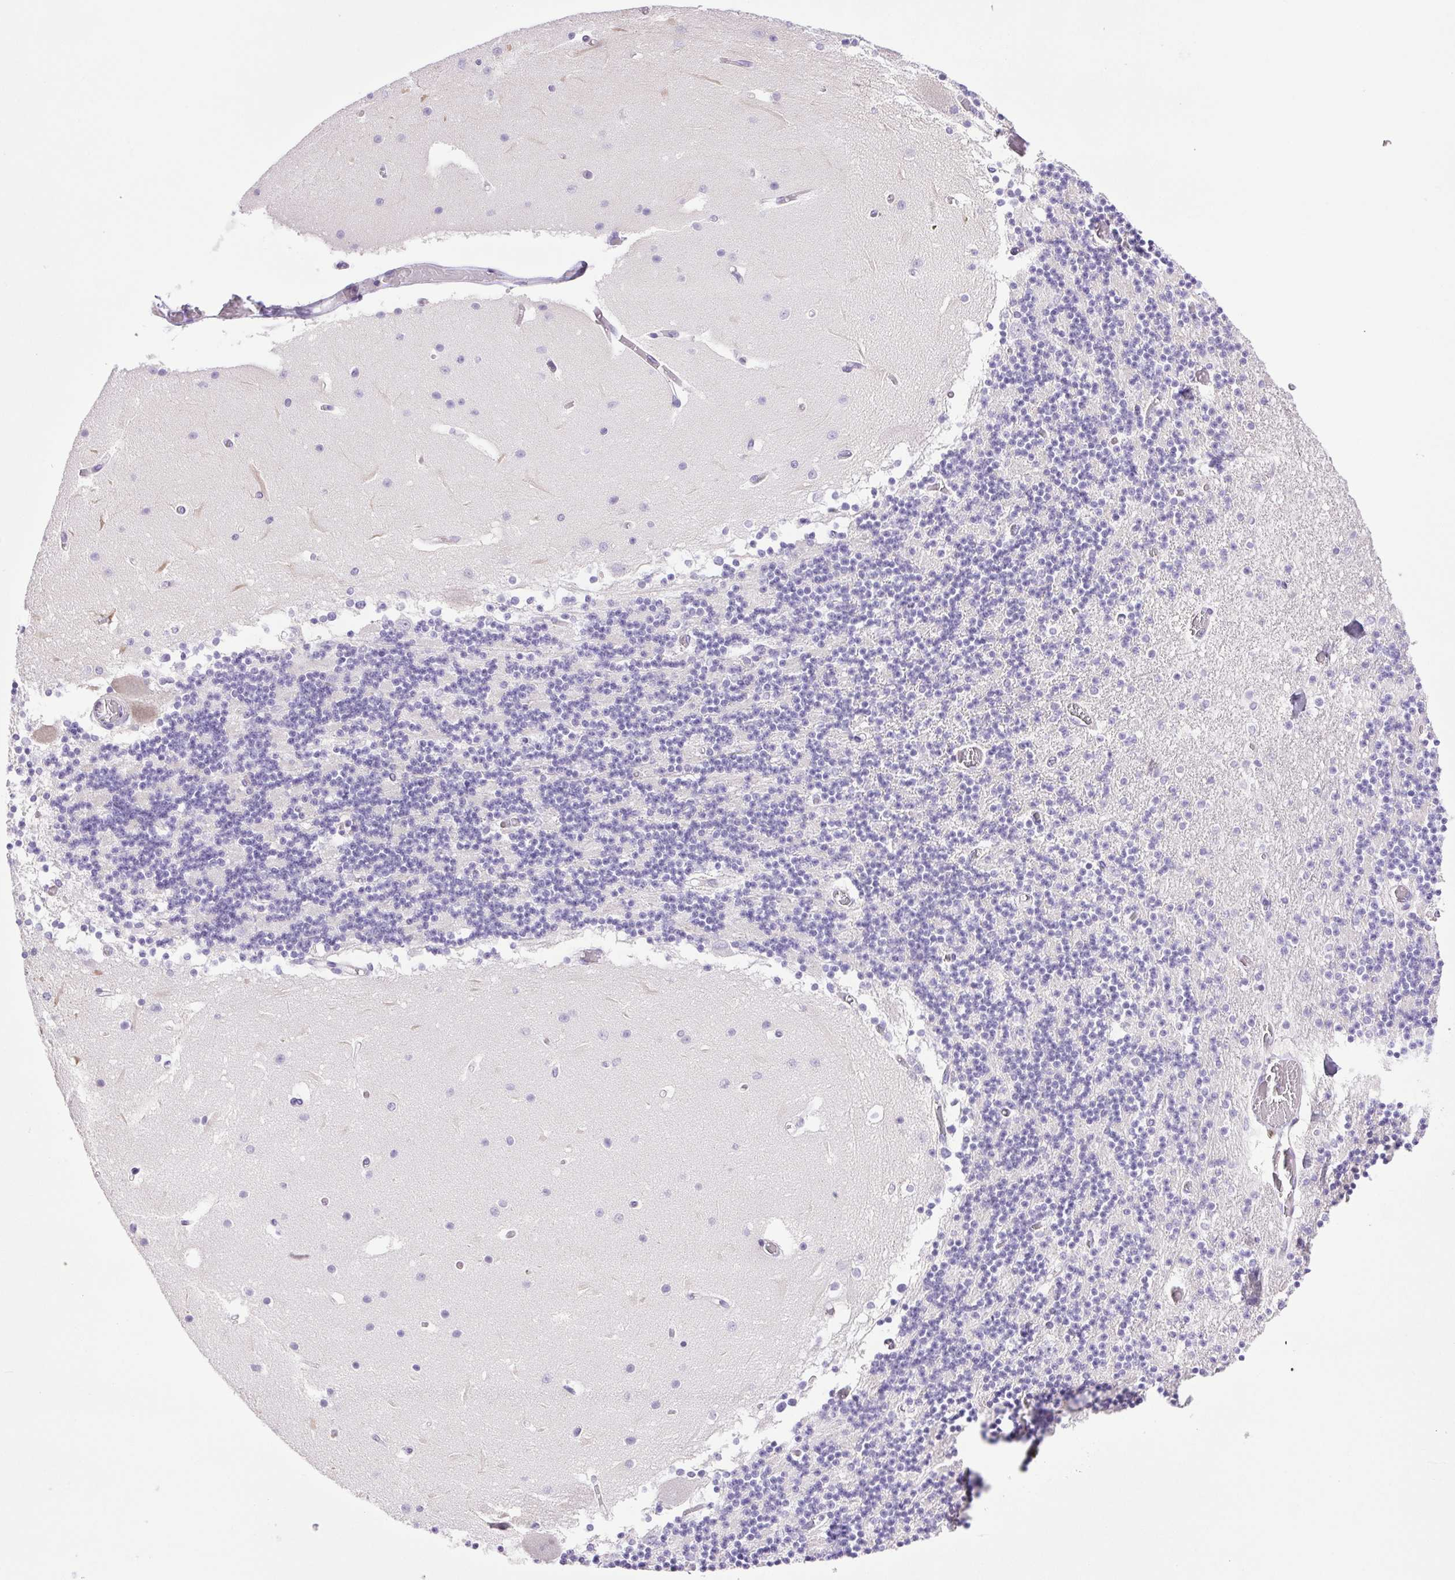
{"staining": {"intensity": "negative", "quantity": "none", "location": "none"}, "tissue": "cerebellum", "cell_type": "Cells in granular layer", "image_type": "normal", "snomed": [{"axis": "morphology", "description": "Normal tissue, NOS"}, {"axis": "topography", "description": "Cerebellum"}], "caption": "DAB (3,3'-diaminobenzidine) immunohistochemical staining of normal cerebellum demonstrates no significant staining in cells in granular layer.", "gene": "CDSN", "patient": {"sex": "female", "age": 28}}